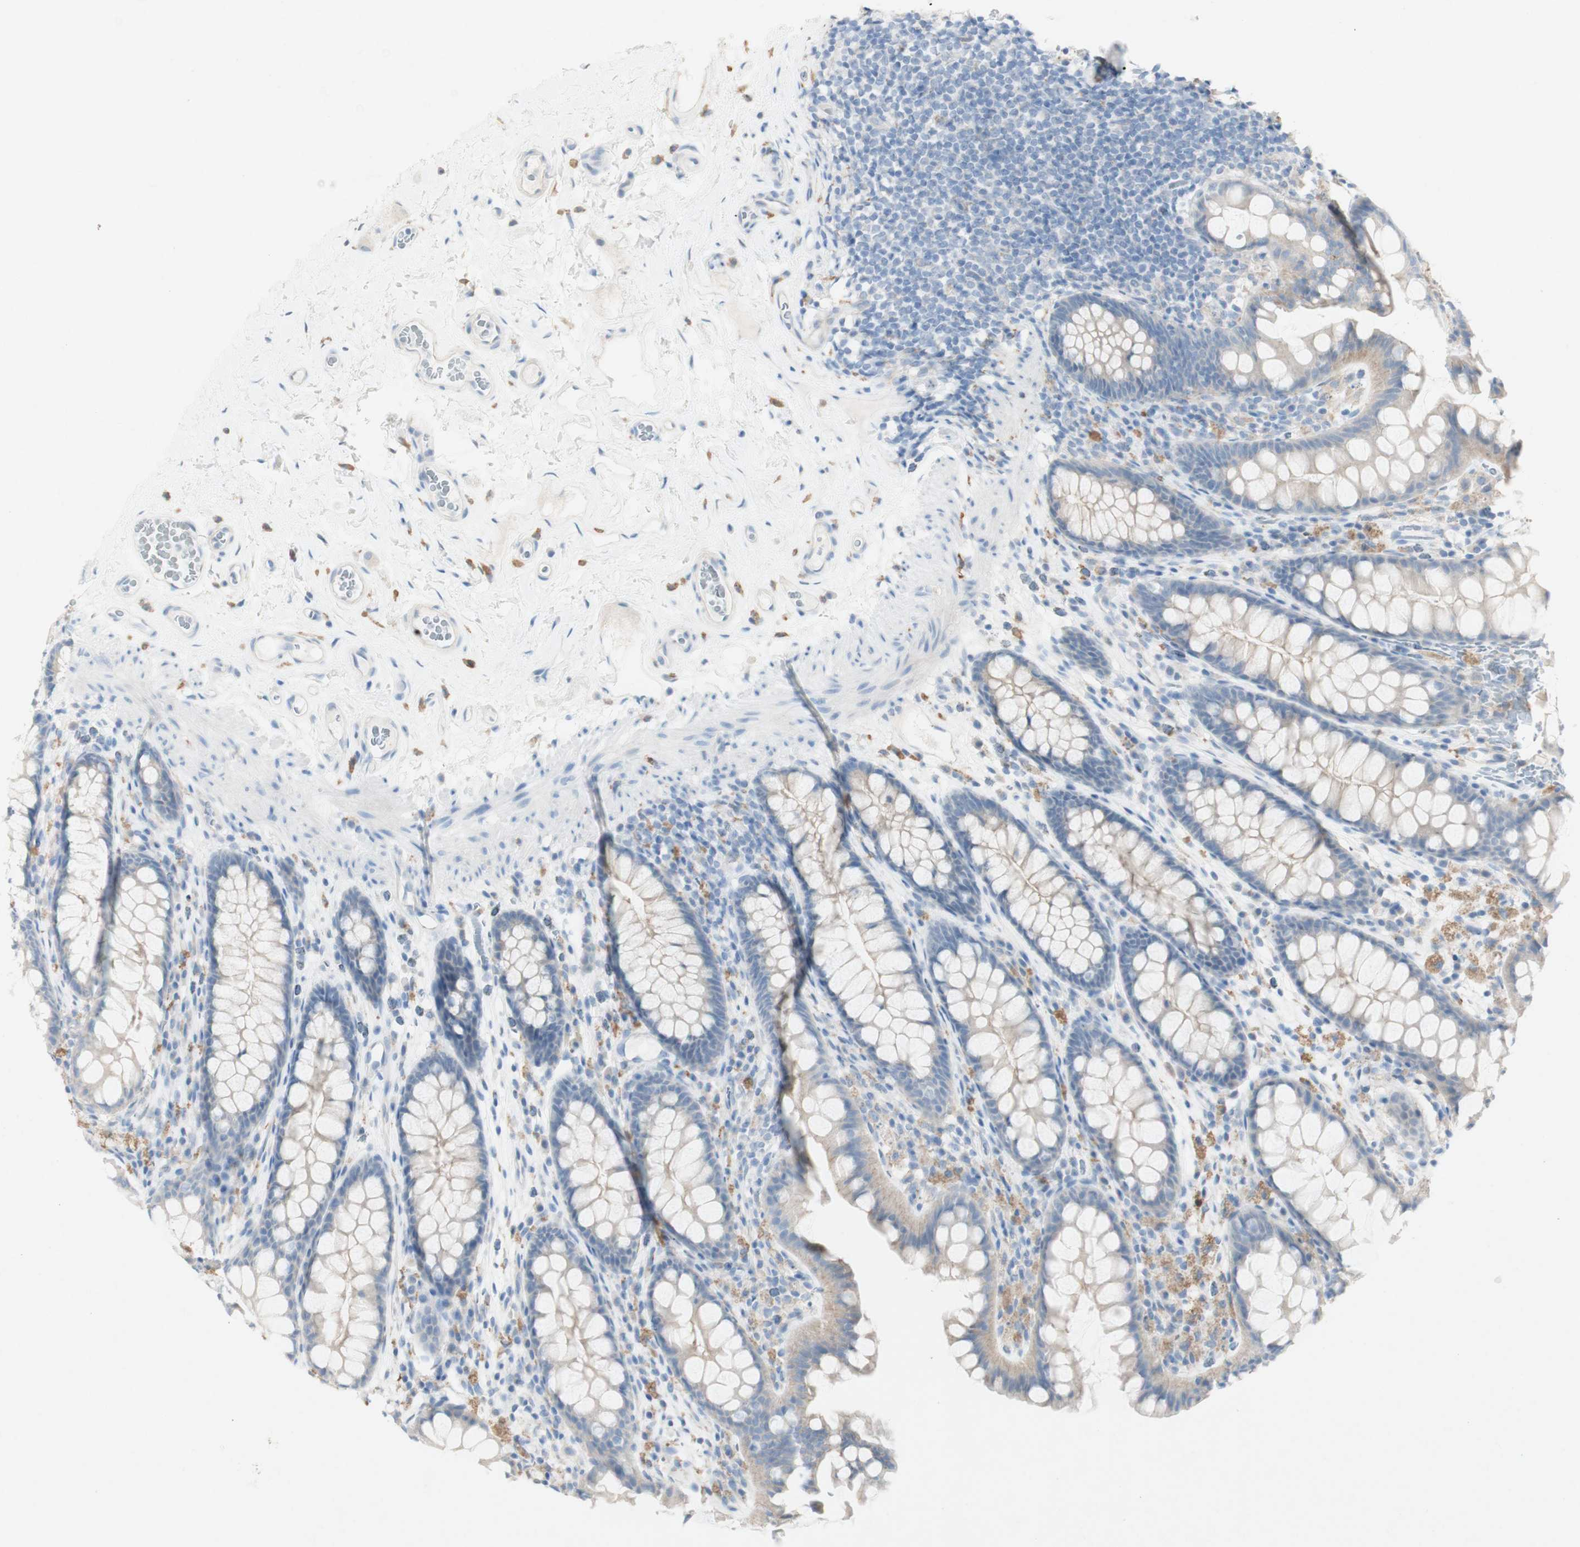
{"staining": {"intensity": "negative", "quantity": "none", "location": "none"}, "tissue": "colon", "cell_type": "Endothelial cells", "image_type": "normal", "snomed": [{"axis": "morphology", "description": "Normal tissue, NOS"}, {"axis": "topography", "description": "Colon"}], "caption": "DAB (3,3'-diaminobenzidine) immunohistochemical staining of benign colon shows no significant positivity in endothelial cells.", "gene": "ART3", "patient": {"sex": "female", "age": 55}}